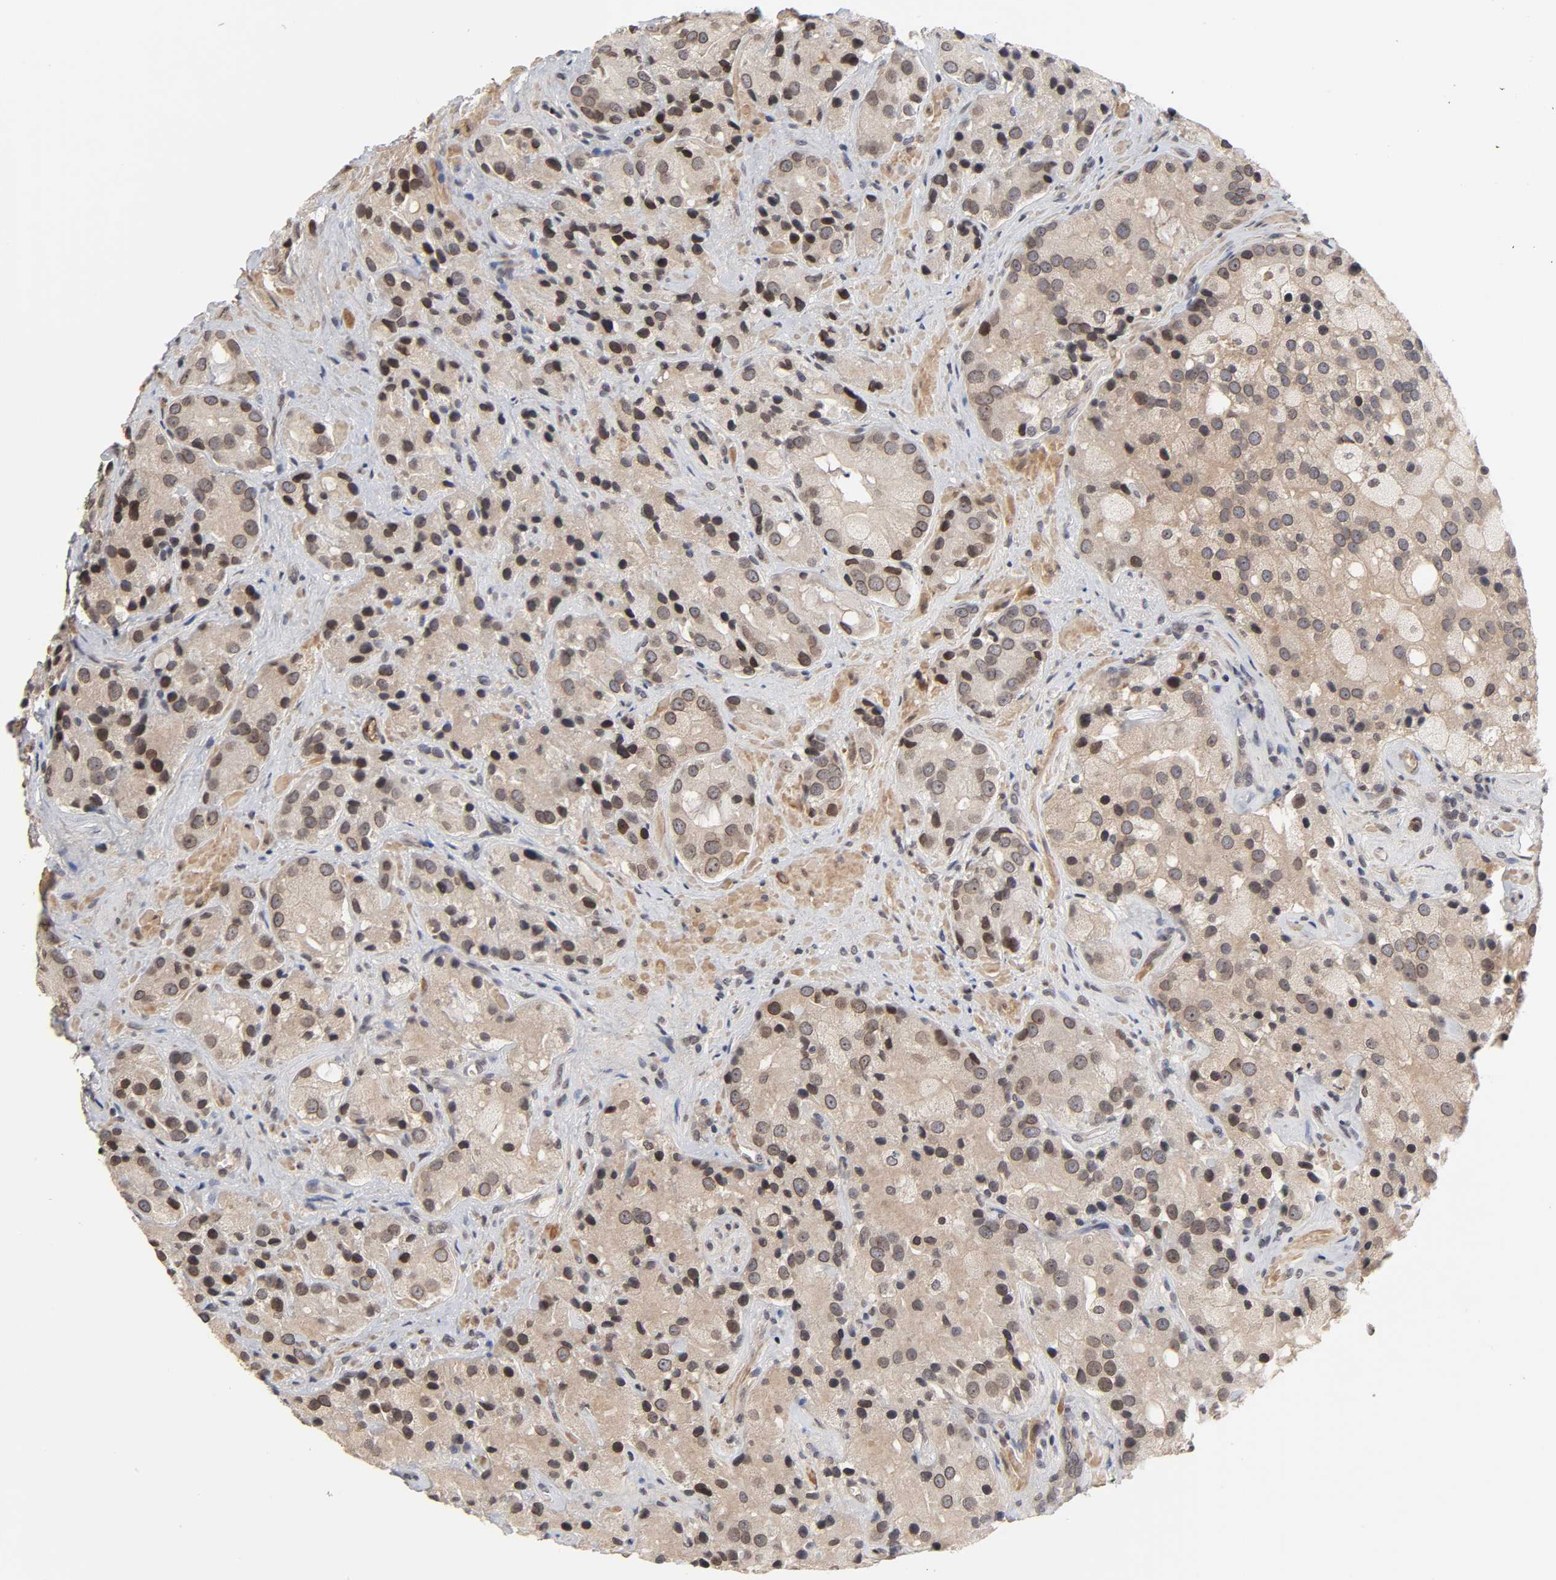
{"staining": {"intensity": "moderate", "quantity": ">75%", "location": "cytoplasmic/membranous,nuclear"}, "tissue": "prostate cancer", "cell_type": "Tumor cells", "image_type": "cancer", "snomed": [{"axis": "morphology", "description": "Adenocarcinoma, High grade"}, {"axis": "topography", "description": "Prostate"}], "caption": "A brown stain highlights moderate cytoplasmic/membranous and nuclear expression of a protein in human high-grade adenocarcinoma (prostate) tumor cells. Nuclei are stained in blue.", "gene": "CPN2", "patient": {"sex": "male", "age": 70}}